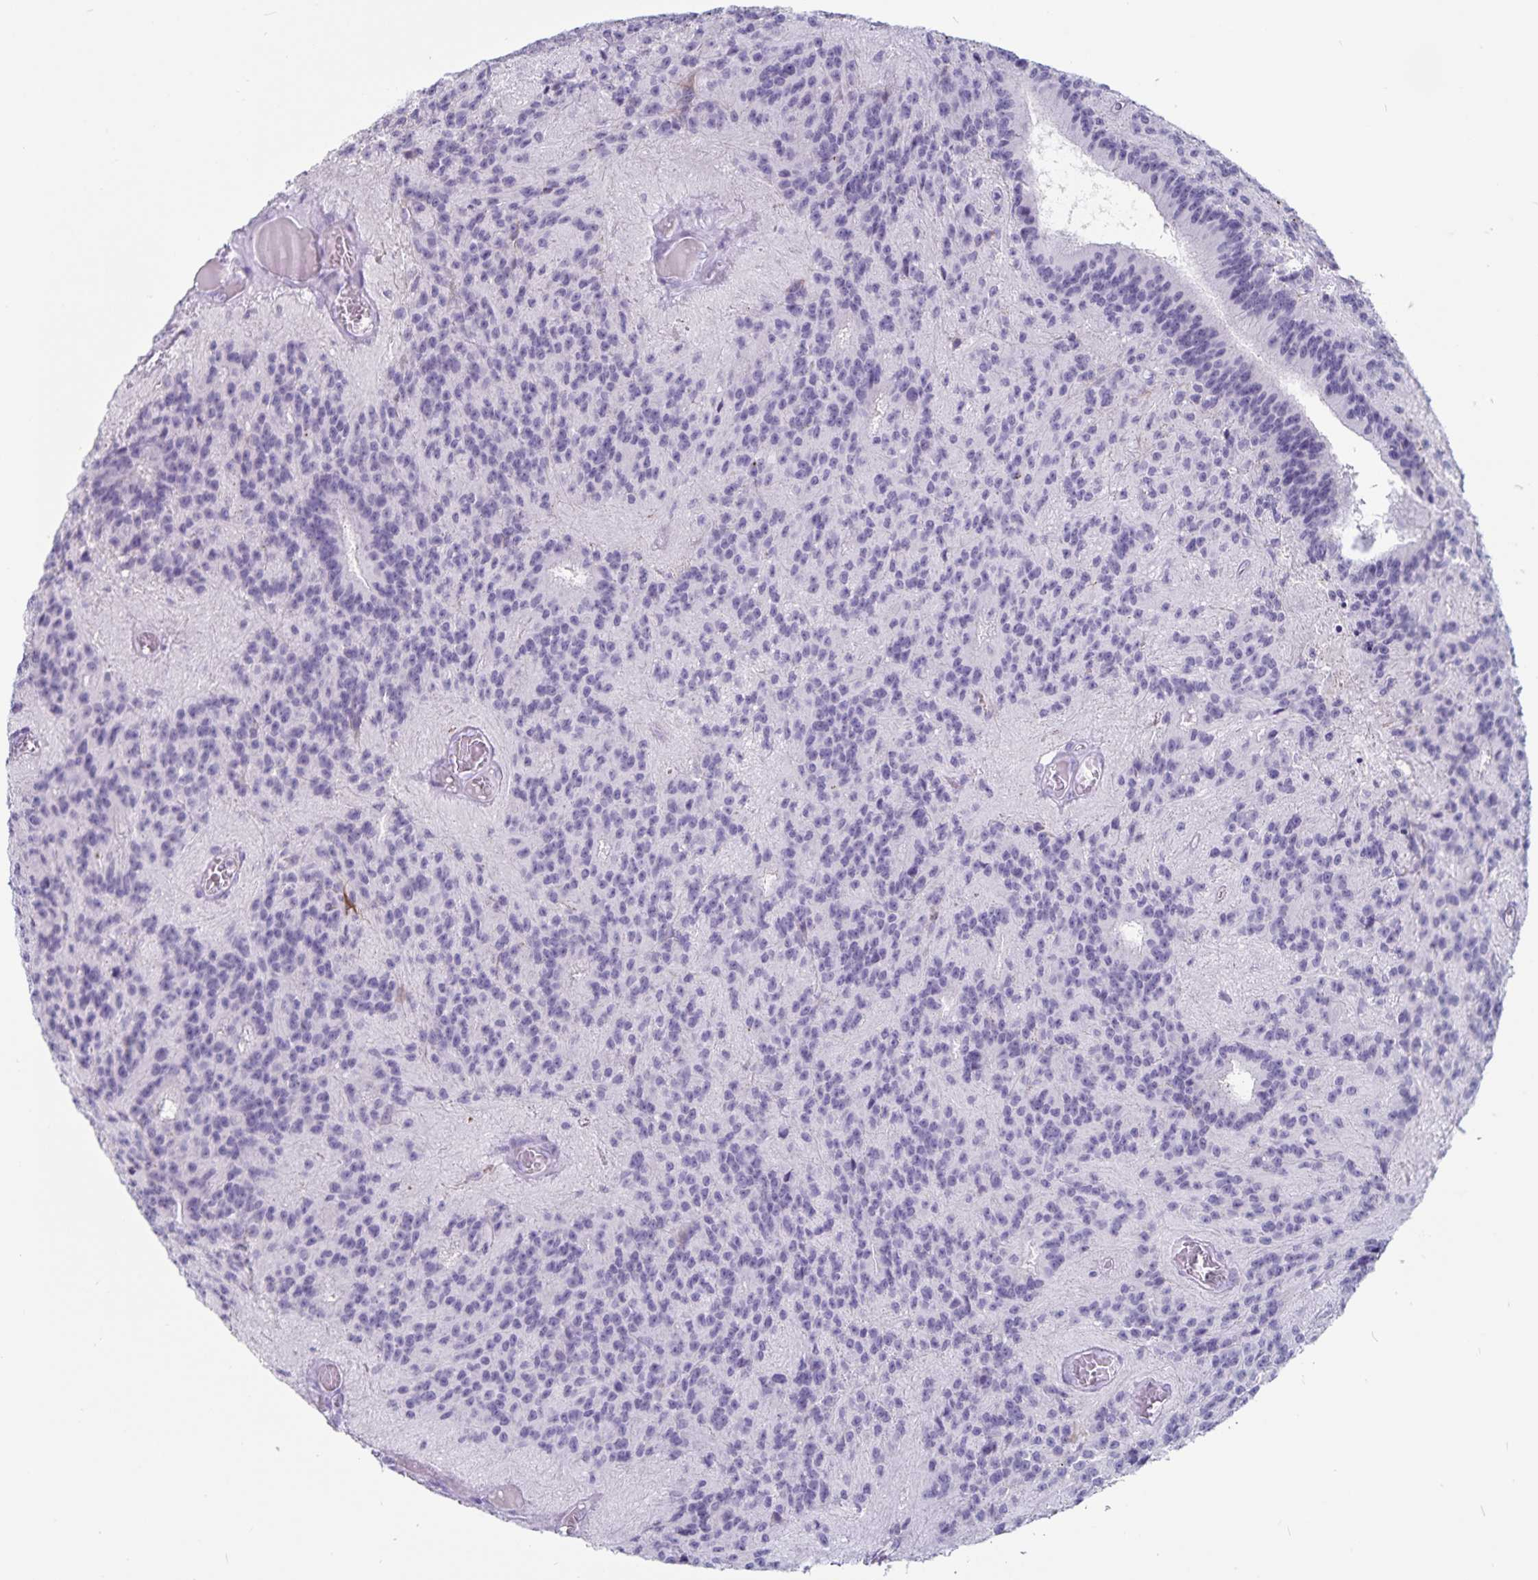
{"staining": {"intensity": "negative", "quantity": "none", "location": "none"}, "tissue": "glioma", "cell_type": "Tumor cells", "image_type": "cancer", "snomed": [{"axis": "morphology", "description": "Glioma, malignant, Low grade"}, {"axis": "topography", "description": "Brain"}], "caption": "This is an IHC histopathology image of malignant low-grade glioma. There is no staining in tumor cells.", "gene": "GNLY", "patient": {"sex": "male", "age": 31}}